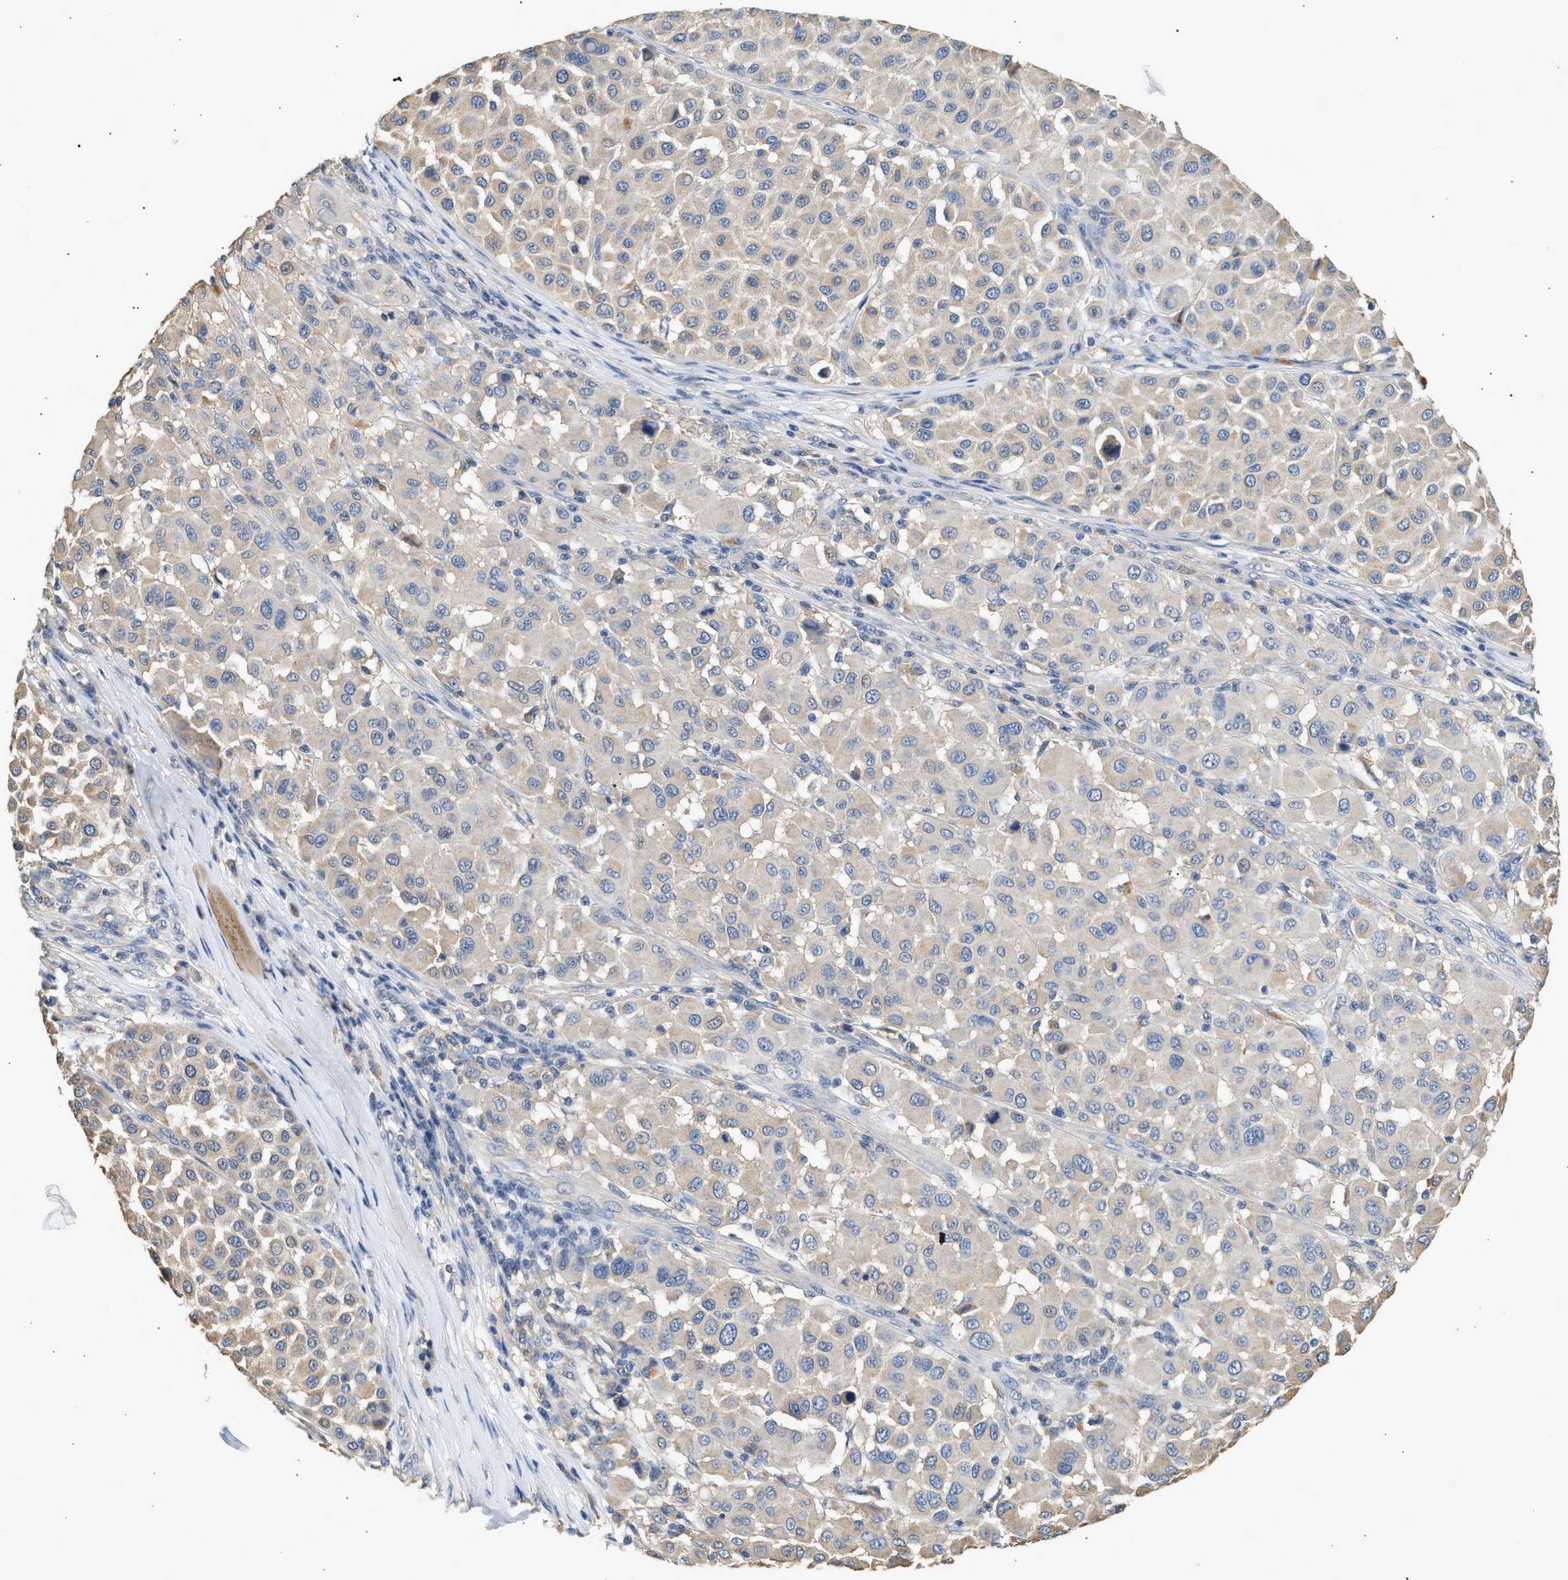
{"staining": {"intensity": "weak", "quantity": "25%-75%", "location": "cytoplasmic/membranous"}, "tissue": "melanoma", "cell_type": "Tumor cells", "image_type": "cancer", "snomed": [{"axis": "morphology", "description": "Malignant melanoma, Metastatic site"}, {"axis": "topography", "description": "Soft tissue"}], "caption": "Immunohistochemistry (DAB (3,3'-diaminobenzidine)) staining of human melanoma shows weak cytoplasmic/membranous protein expression in about 25%-75% of tumor cells.", "gene": "WDR31", "patient": {"sex": "male", "age": 41}}